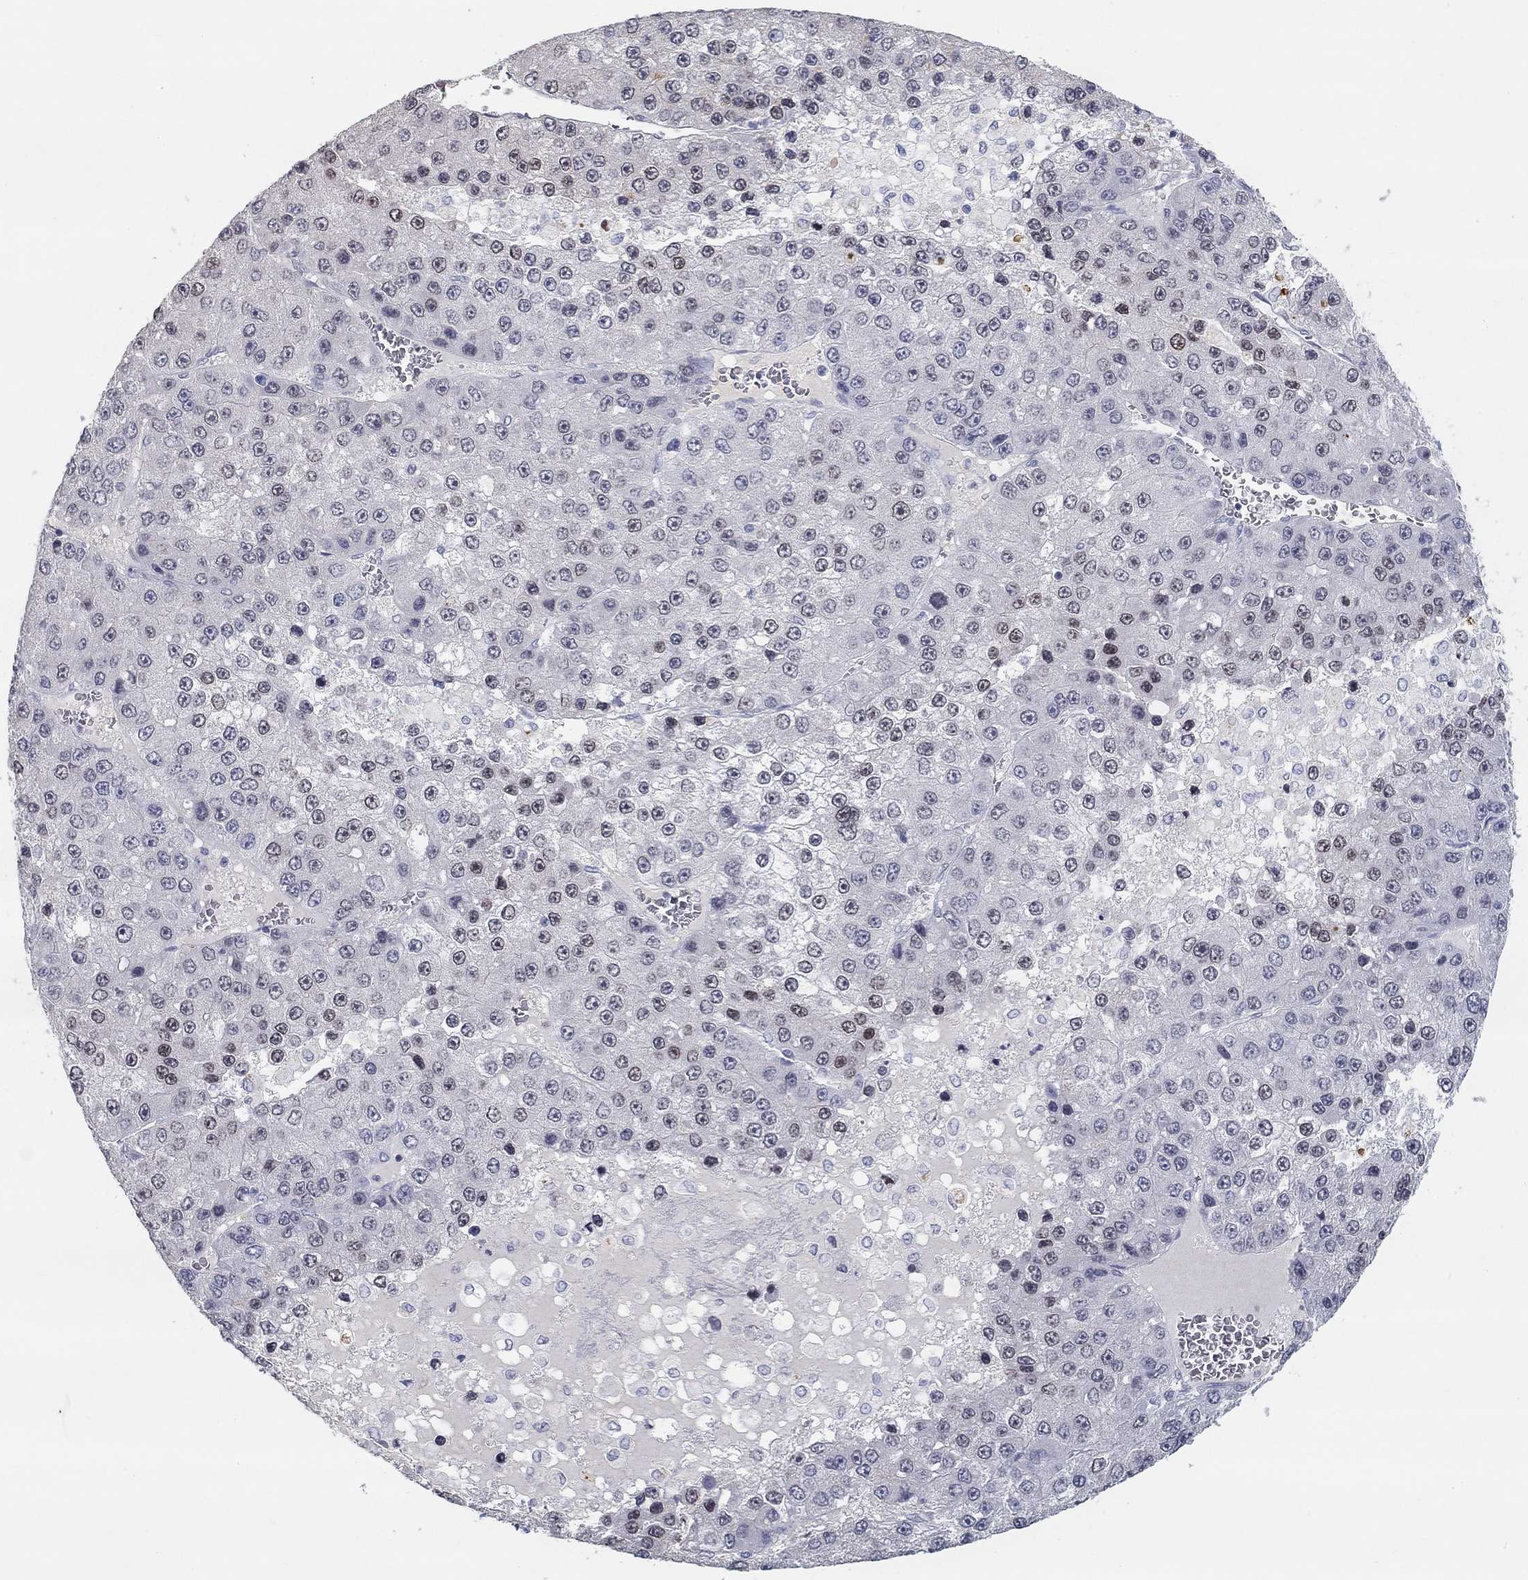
{"staining": {"intensity": "moderate", "quantity": "<25%", "location": "nuclear"}, "tissue": "liver cancer", "cell_type": "Tumor cells", "image_type": "cancer", "snomed": [{"axis": "morphology", "description": "Carcinoma, Hepatocellular, NOS"}, {"axis": "topography", "description": "Liver"}], "caption": "Liver cancer stained for a protein reveals moderate nuclear positivity in tumor cells.", "gene": "FGF2", "patient": {"sex": "female", "age": 73}}